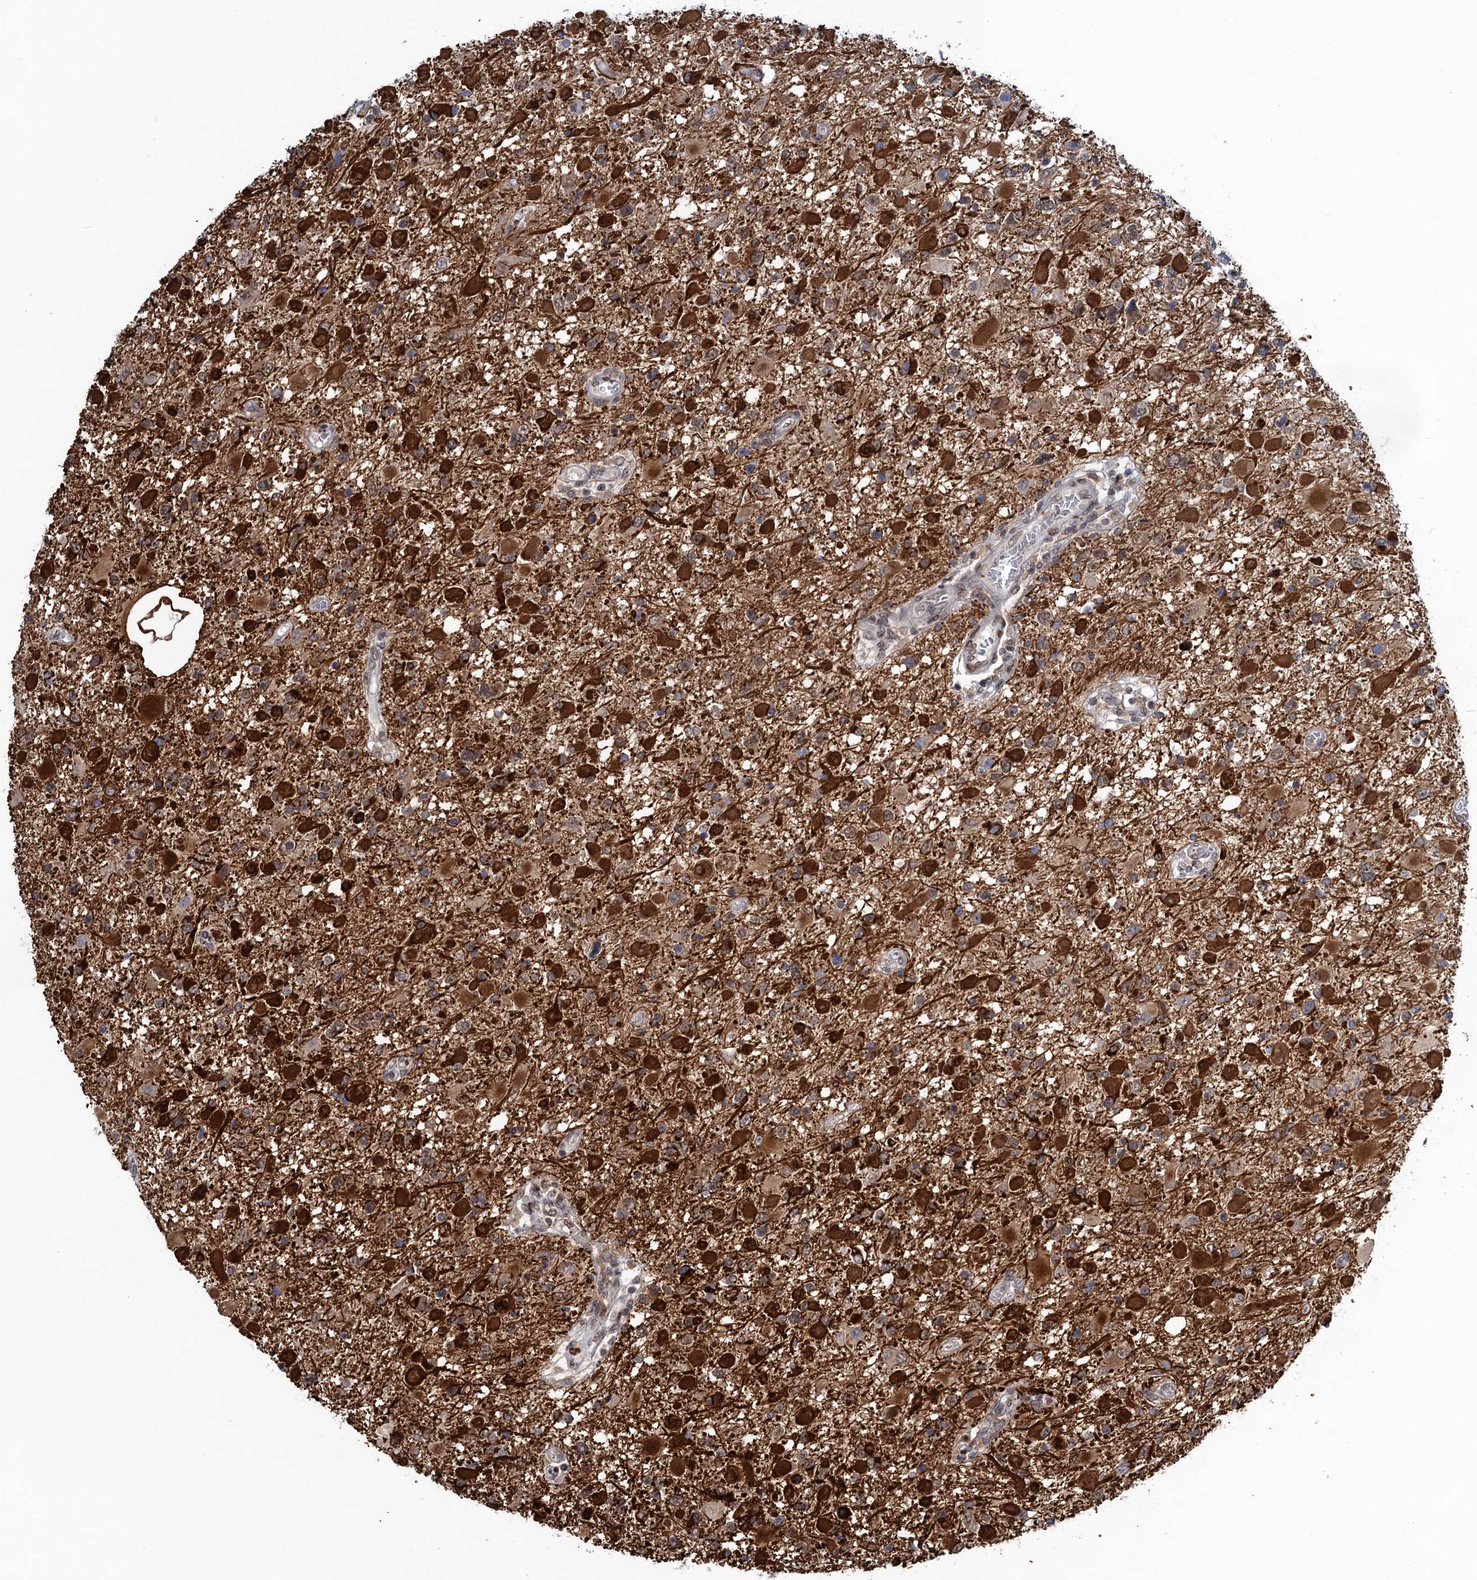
{"staining": {"intensity": "strong", "quantity": ">75%", "location": "cytoplasmic/membranous"}, "tissue": "glioma", "cell_type": "Tumor cells", "image_type": "cancer", "snomed": [{"axis": "morphology", "description": "Glioma, malignant, High grade"}, {"axis": "topography", "description": "Brain"}], "caption": "Strong cytoplasmic/membranous staining for a protein is seen in approximately >75% of tumor cells of malignant high-grade glioma using immunohistochemistry (IHC).", "gene": "SAE1", "patient": {"sex": "male", "age": 53}}